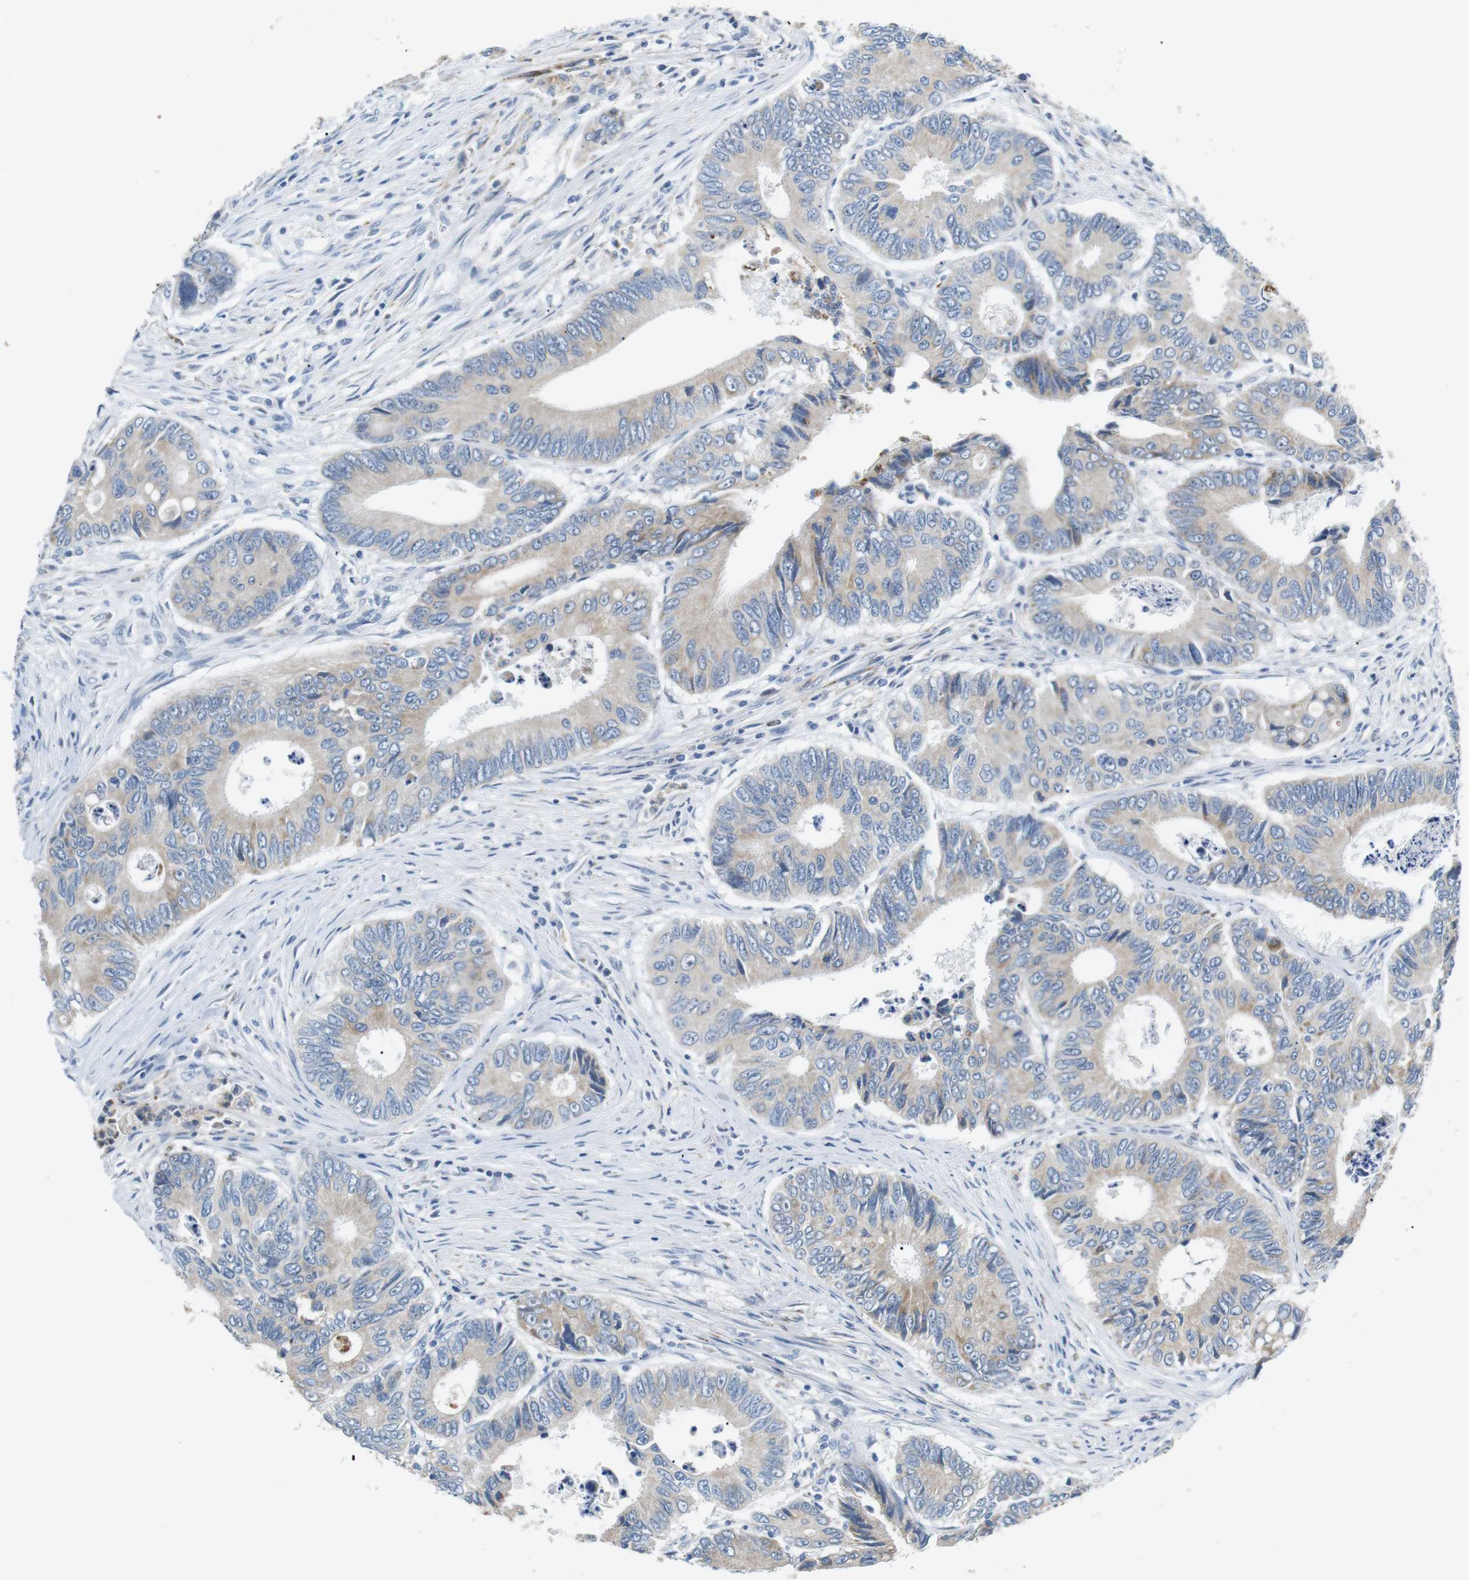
{"staining": {"intensity": "weak", "quantity": ">75%", "location": "cytoplasmic/membranous"}, "tissue": "colorectal cancer", "cell_type": "Tumor cells", "image_type": "cancer", "snomed": [{"axis": "morphology", "description": "Inflammation, NOS"}, {"axis": "morphology", "description": "Adenocarcinoma, NOS"}, {"axis": "topography", "description": "Colon"}], "caption": "This is a photomicrograph of immunohistochemistry staining of adenocarcinoma (colorectal), which shows weak positivity in the cytoplasmic/membranous of tumor cells.", "gene": "CD300E", "patient": {"sex": "male", "age": 72}}